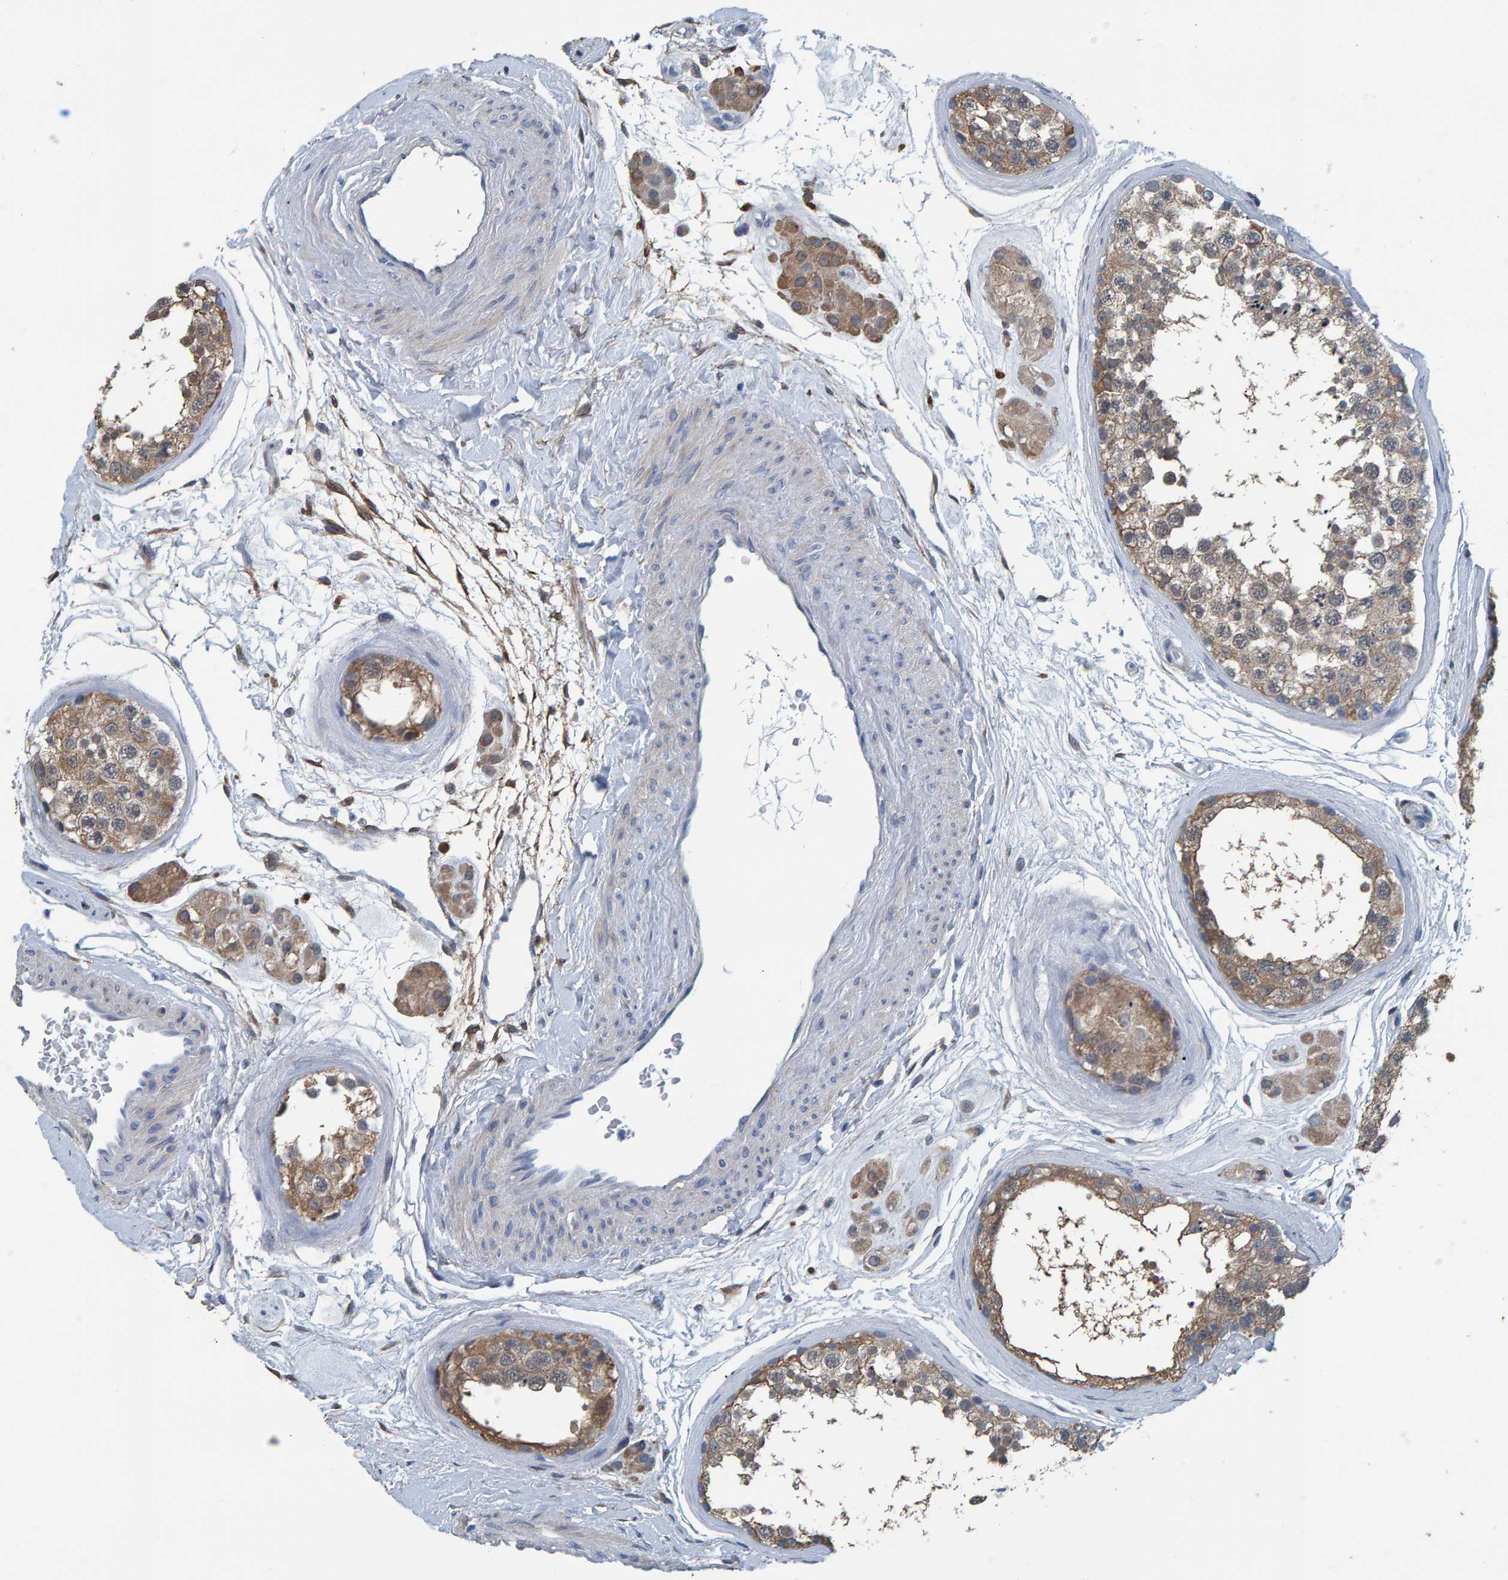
{"staining": {"intensity": "moderate", "quantity": ">75%", "location": "cytoplasmic/membranous"}, "tissue": "testis", "cell_type": "Cells in seminiferous ducts", "image_type": "normal", "snomed": [{"axis": "morphology", "description": "Normal tissue, NOS"}, {"axis": "topography", "description": "Testis"}], "caption": "Protein staining of benign testis exhibits moderate cytoplasmic/membranous positivity in about >75% of cells in seminiferous ducts. The protein is shown in brown color, while the nuclei are stained blue.", "gene": "IDO1", "patient": {"sex": "male", "age": 56}}